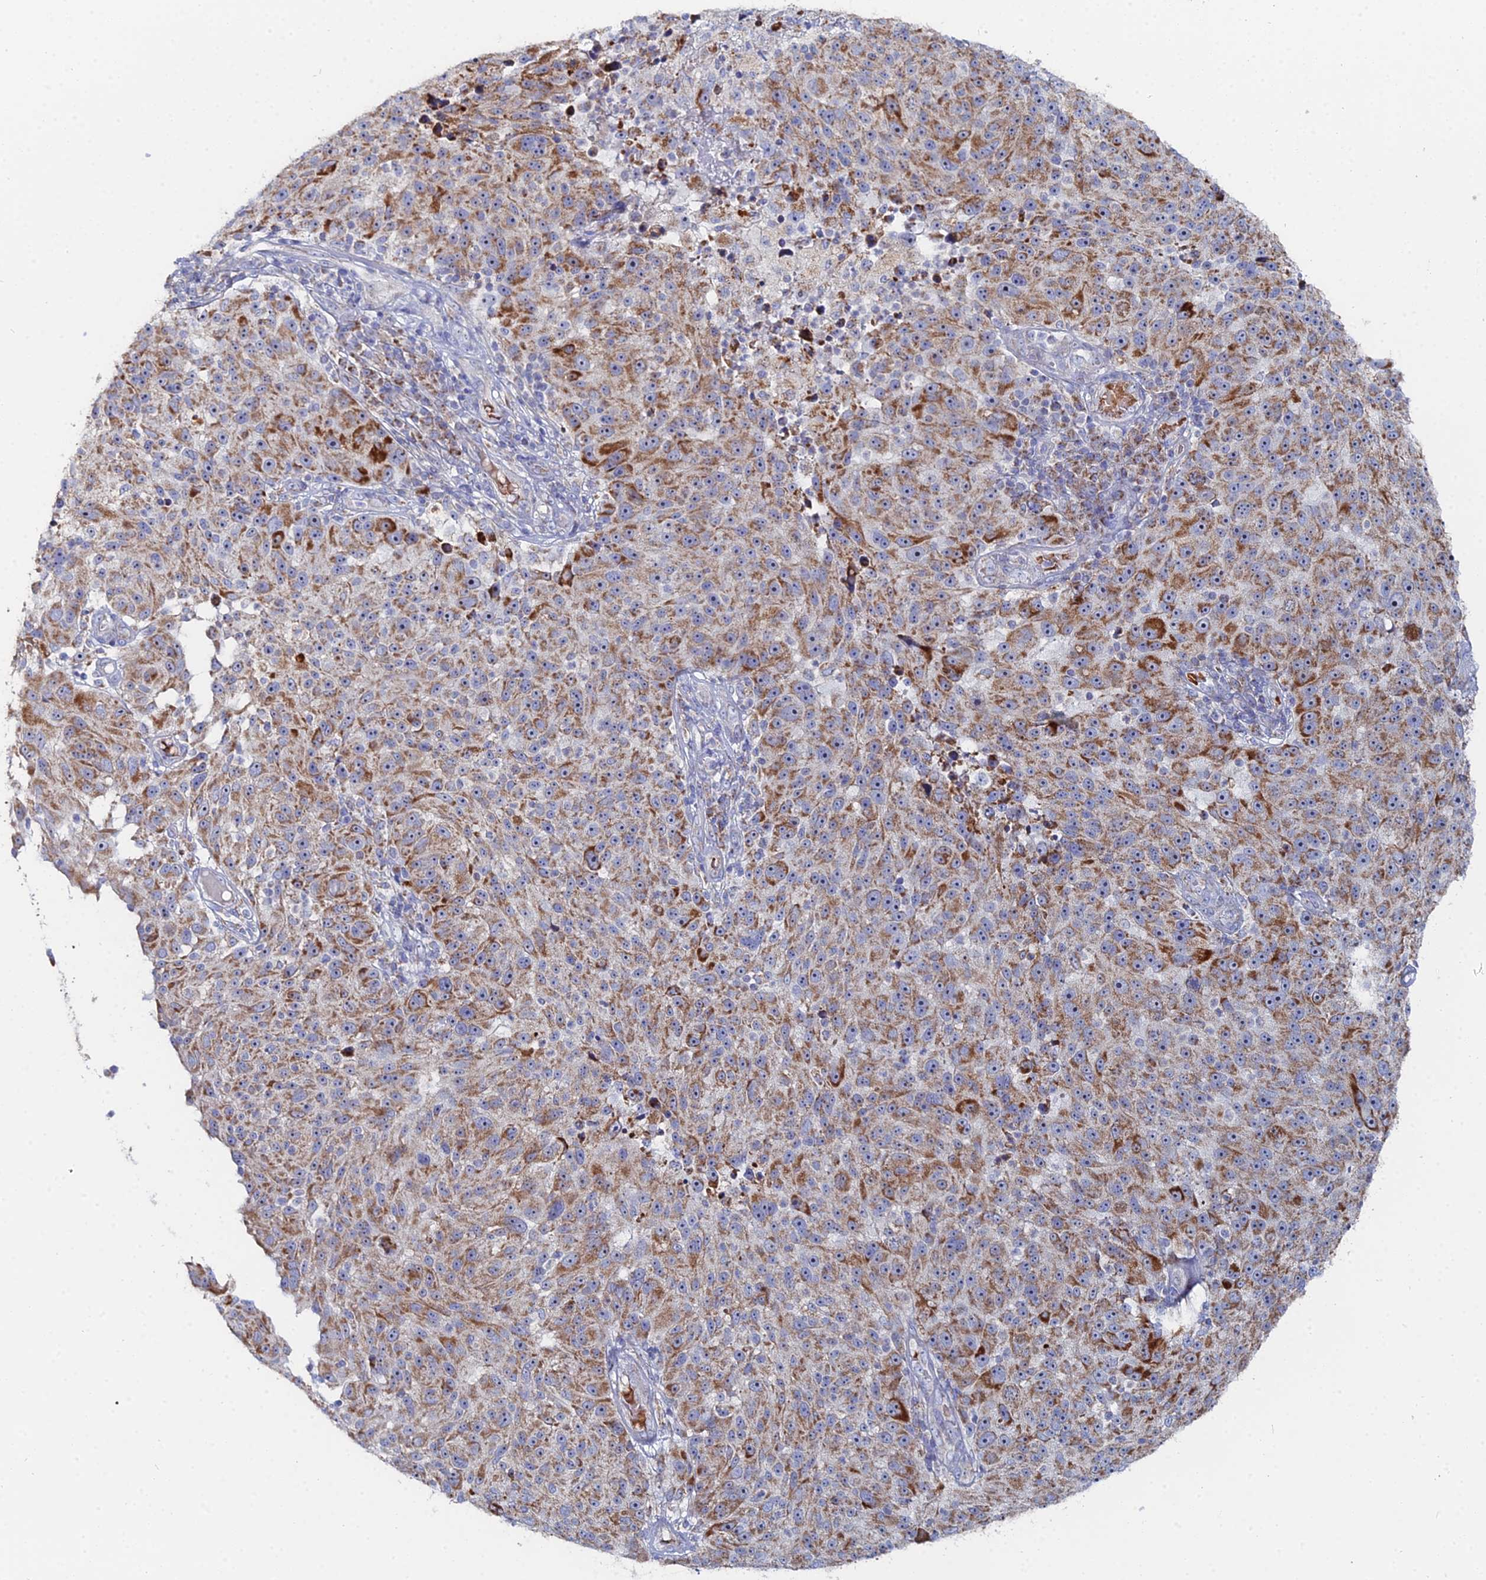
{"staining": {"intensity": "moderate", "quantity": ">75%", "location": "cytoplasmic/membranous"}, "tissue": "melanoma", "cell_type": "Tumor cells", "image_type": "cancer", "snomed": [{"axis": "morphology", "description": "Malignant melanoma, NOS"}, {"axis": "topography", "description": "Skin"}], "caption": "A medium amount of moderate cytoplasmic/membranous expression is present in approximately >75% of tumor cells in melanoma tissue.", "gene": "MPC1", "patient": {"sex": "male", "age": 53}}